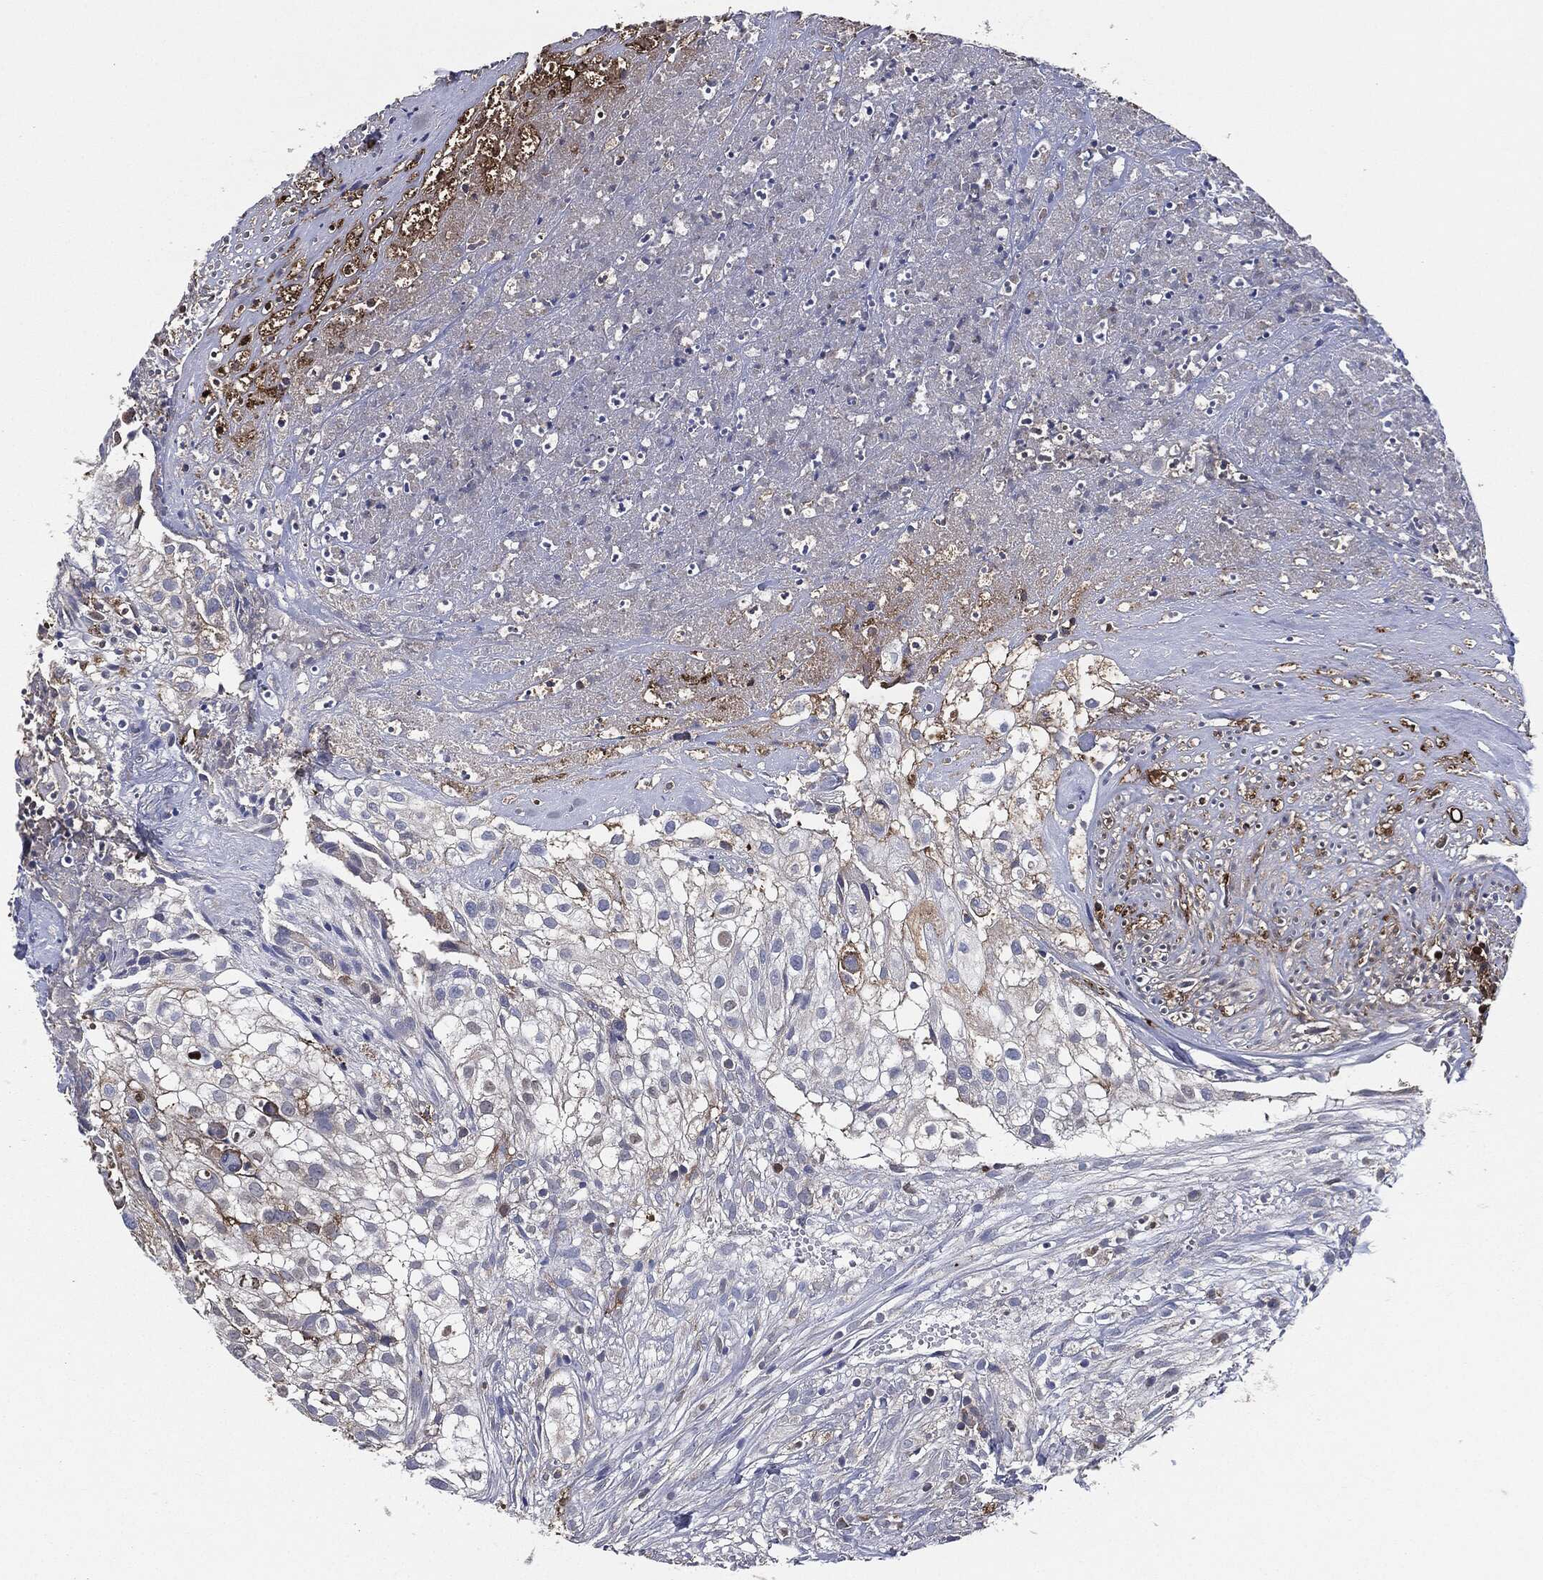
{"staining": {"intensity": "moderate", "quantity": "<25%", "location": "cytoplasmic/membranous"}, "tissue": "urothelial cancer", "cell_type": "Tumor cells", "image_type": "cancer", "snomed": [{"axis": "morphology", "description": "Urothelial carcinoma, High grade"}, {"axis": "topography", "description": "Urinary bladder"}], "caption": "Brown immunohistochemical staining in high-grade urothelial carcinoma exhibits moderate cytoplasmic/membranous expression in approximately <25% of tumor cells.", "gene": "TMEM11", "patient": {"sex": "female", "age": 79}}